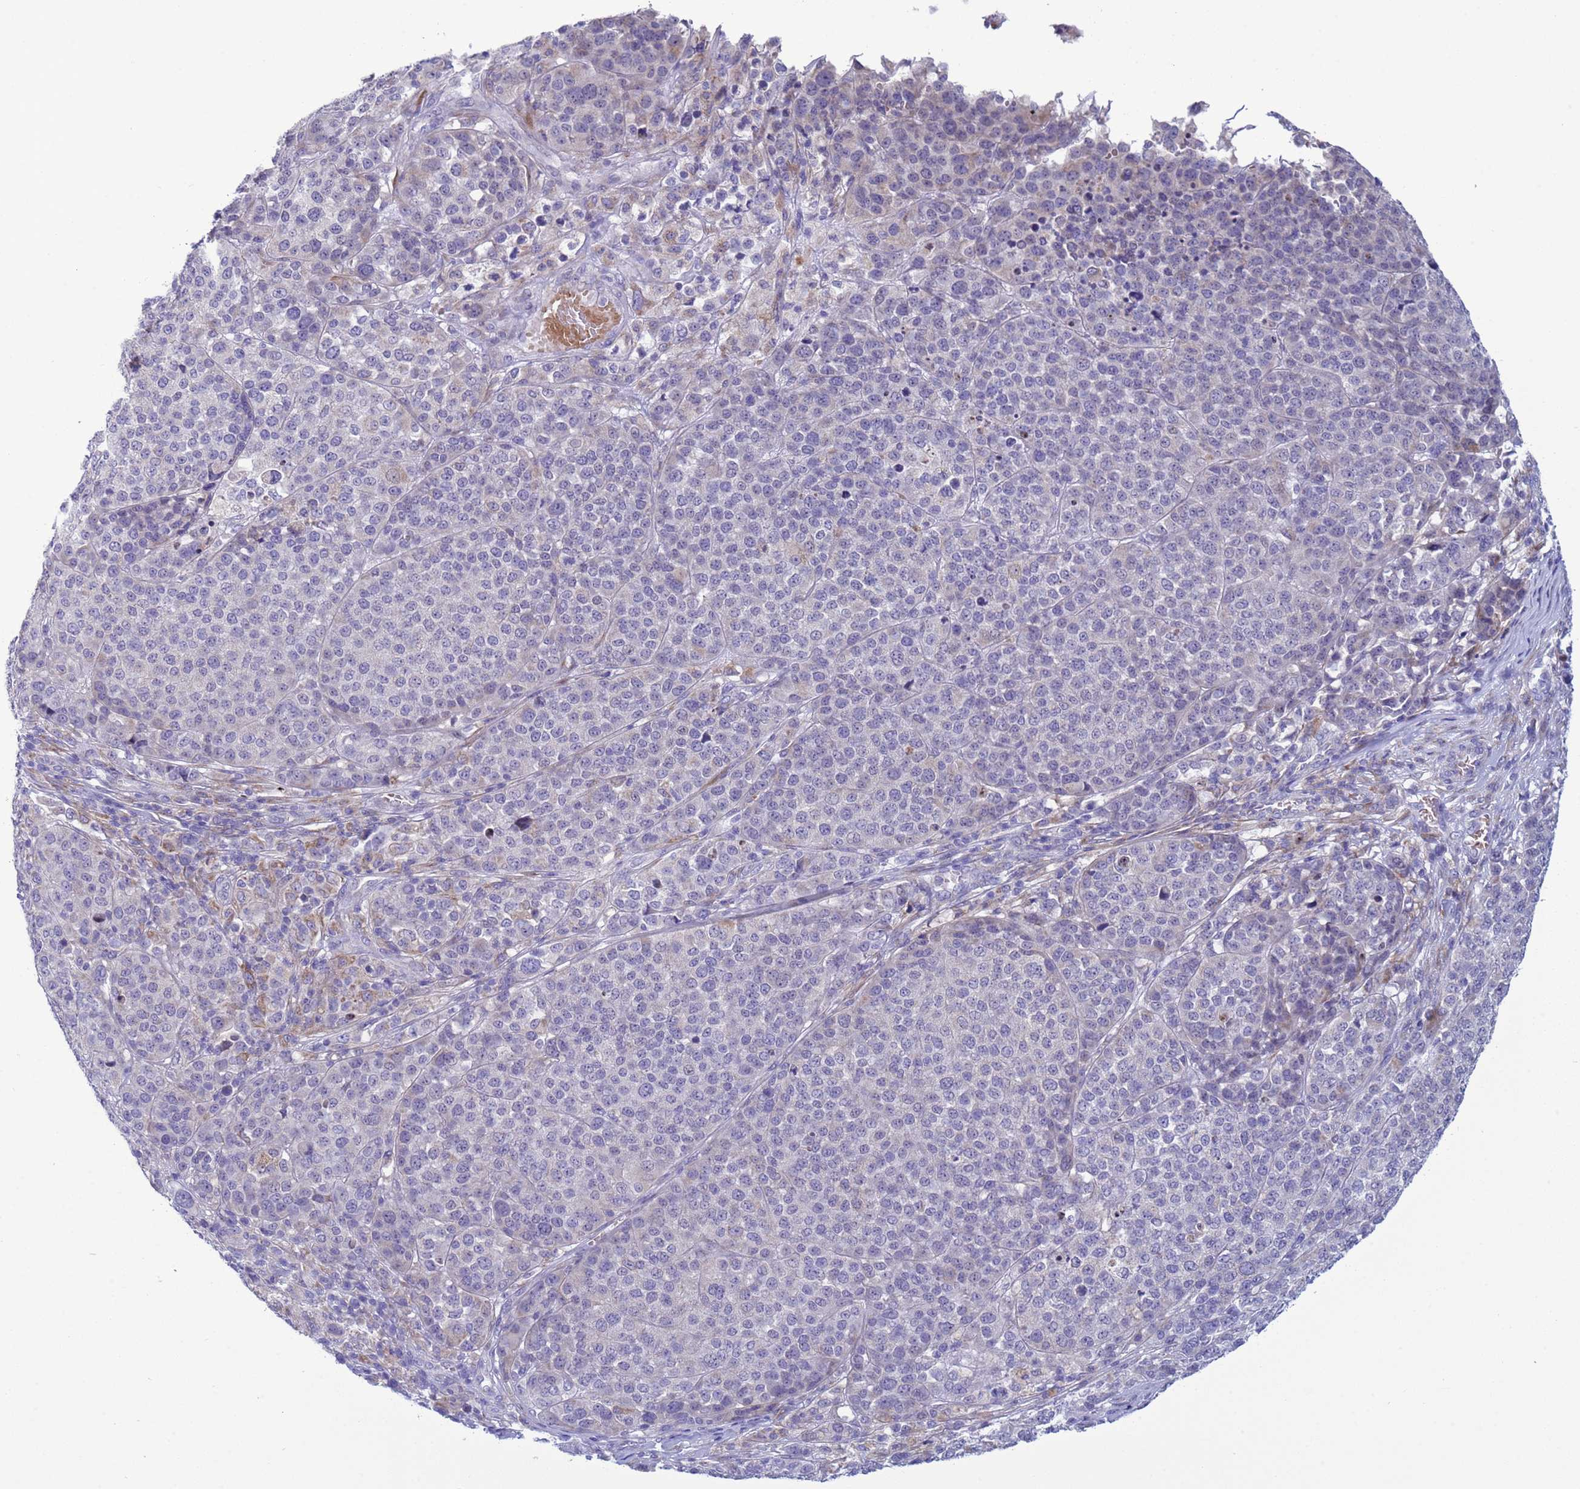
{"staining": {"intensity": "negative", "quantity": "none", "location": "none"}, "tissue": "melanoma", "cell_type": "Tumor cells", "image_type": "cancer", "snomed": [{"axis": "morphology", "description": "Malignant melanoma, Metastatic site"}, {"axis": "topography", "description": "Lymph node"}], "caption": "Malignant melanoma (metastatic site) was stained to show a protein in brown. There is no significant positivity in tumor cells.", "gene": "ABHD17B", "patient": {"sex": "male", "age": 44}}